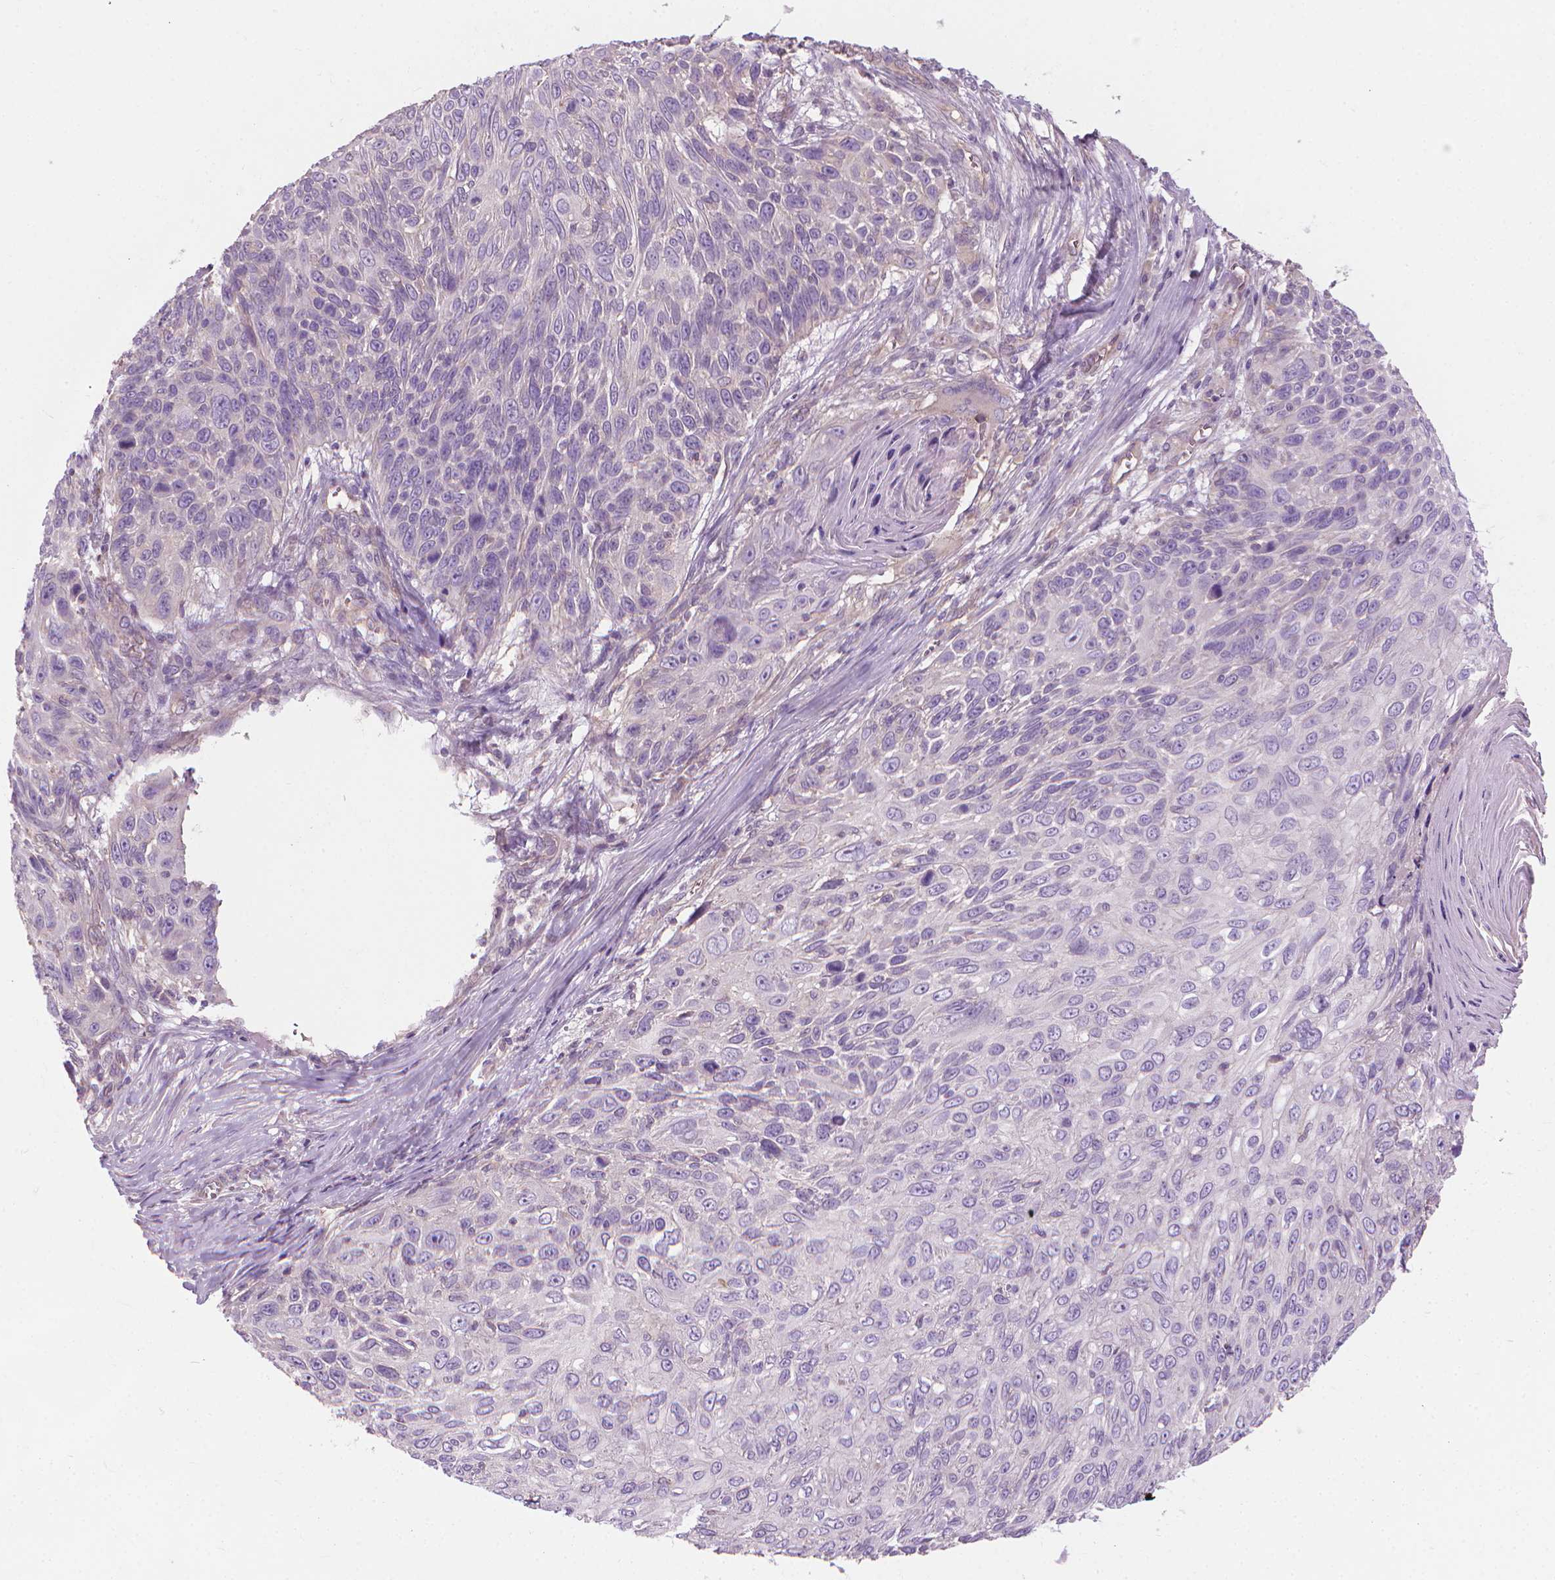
{"staining": {"intensity": "negative", "quantity": "none", "location": "none"}, "tissue": "skin cancer", "cell_type": "Tumor cells", "image_type": "cancer", "snomed": [{"axis": "morphology", "description": "Squamous cell carcinoma, NOS"}, {"axis": "topography", "description": "Skin"}], "caption": "Immunohistochemical staining of human skin squamous cell carcinoma shows no significant expression in tumor cells.", "gene": "RIIAD1", "patient": {"sex": "male", "age": 92}}